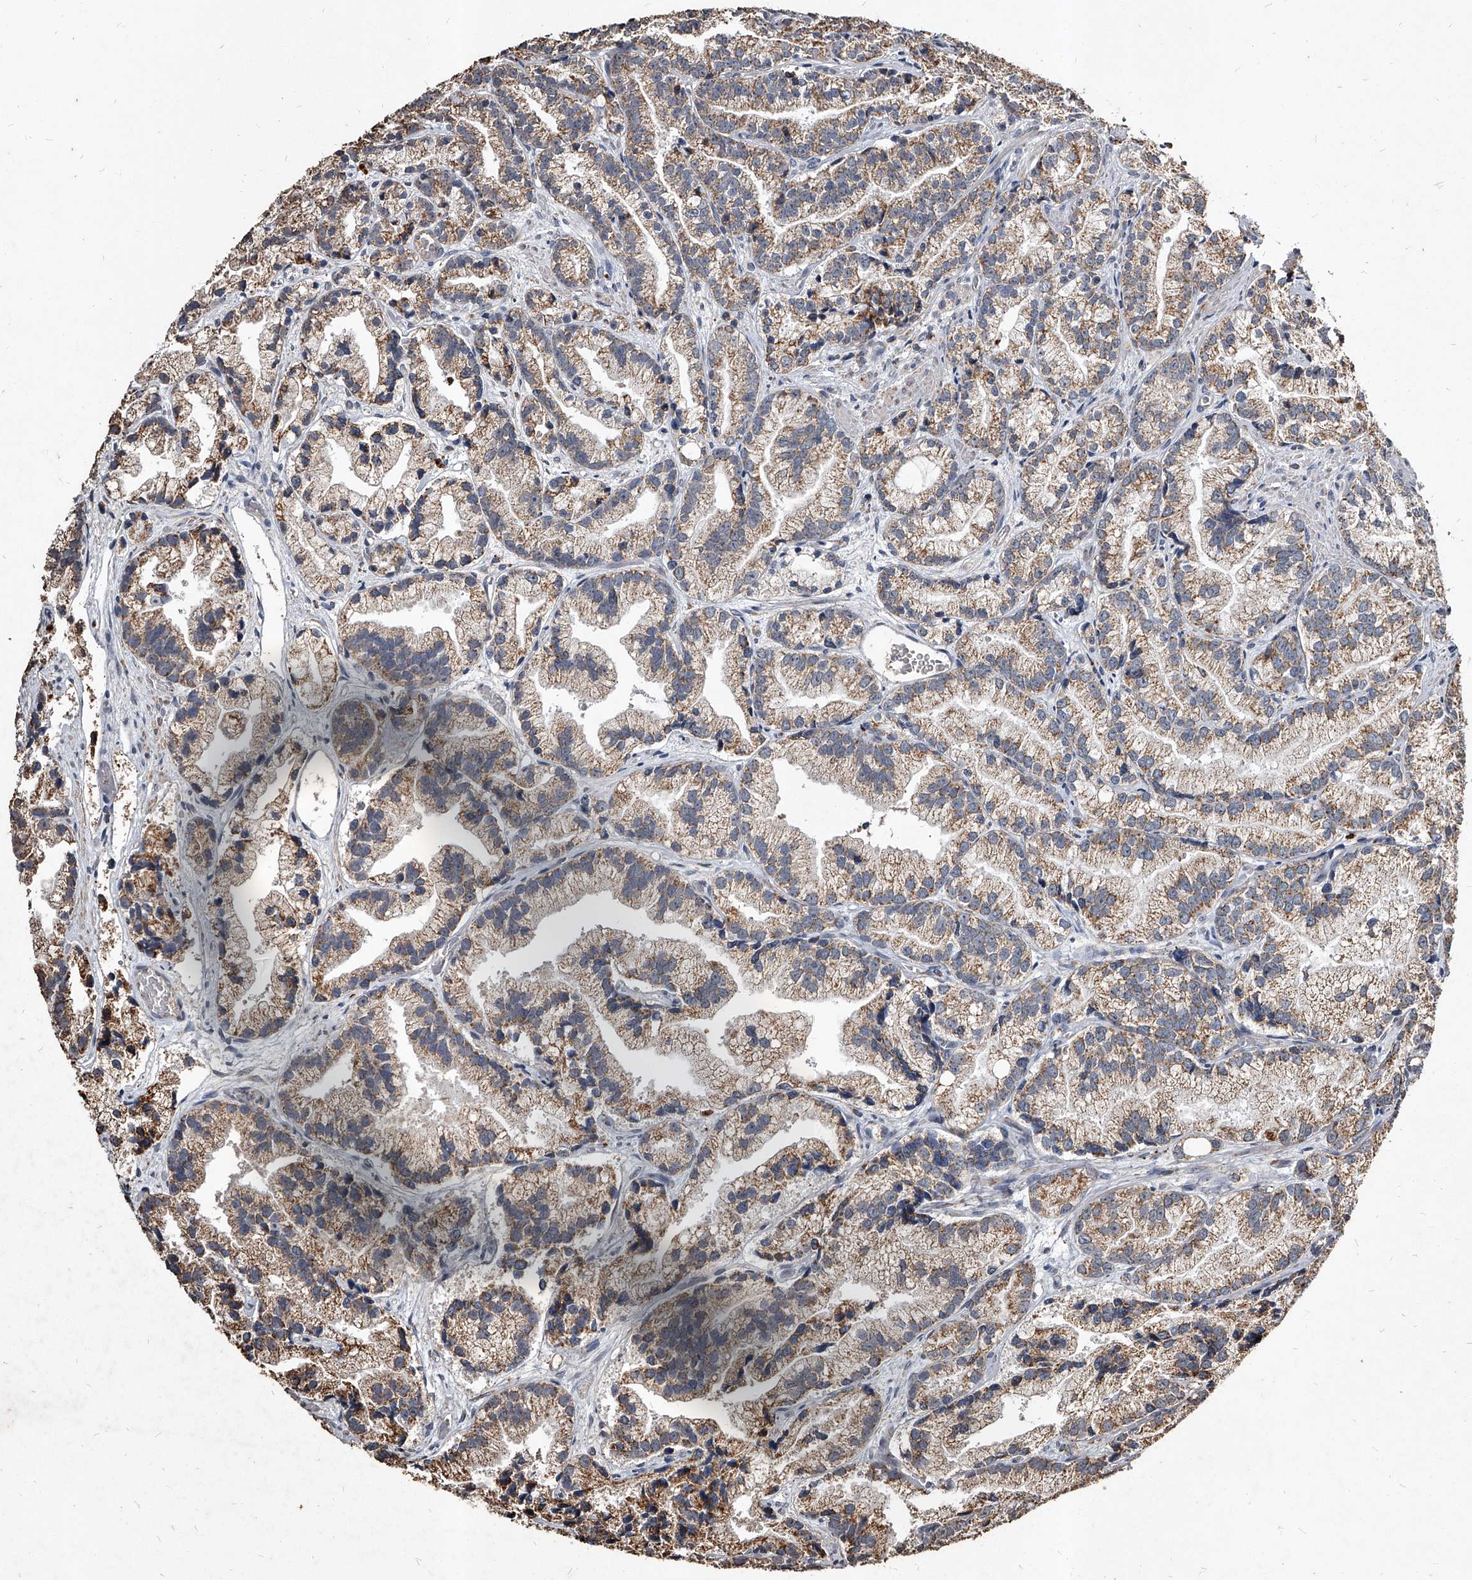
{"staining": {"intensity": "moderate", "quantity": ">75%", "location": "cytoplasmic/membranous"}, "tissue": "prostate cancer", "cell_type": "Tumor cells", "image_type": "cancer", "snomed": [{"axis": "morphology", "description": "Adenocarcinoma, Low grade"}, {"axis": "topography", "description": "Prostate"}], "caption": "Human prostate cancer (adenocarcinoma (low-grade)) stained with a brown dye displays moderate cytoplasmic/membranous positive positivity in approximately >75% of tumor cells.", "gene": "GPR183", "patient": {"sex": "male", "age": 89}}